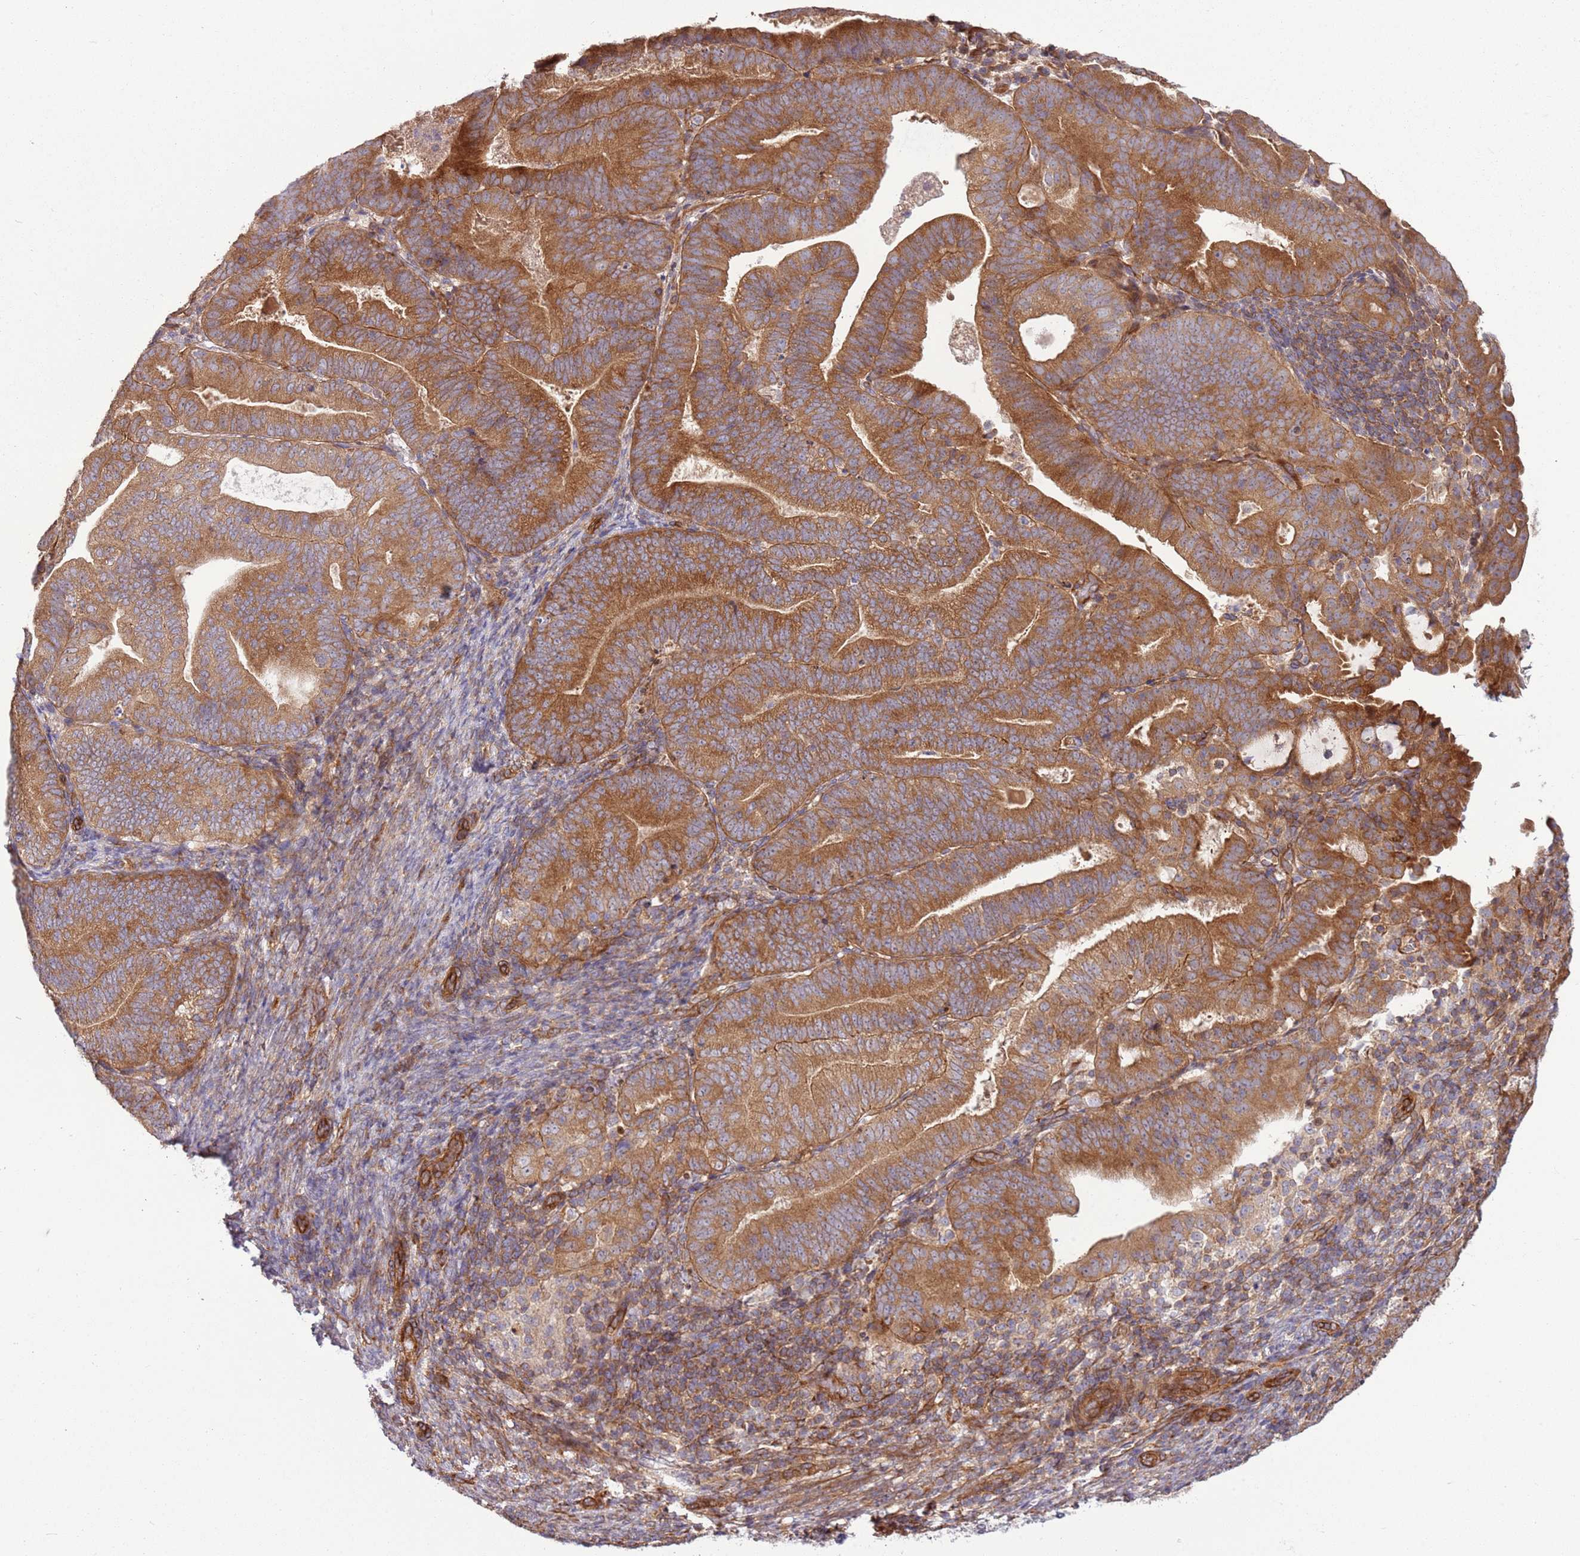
{"staining": {"intensity": "strong", "quantity": ">75%", "location": "cytoplasmic/membranous"}, "tissue": "endometrial cancer", "cell_type": "Tumor cells", "image_type": "cancer", "snomed": [{"axis": "morphology", "description": "Adenocarcinoma, NOS"}, {"axis": "topography", "description": "Endometrium"}], "caption": "Immunohistochemistry (IHC) of human endometrial cancer (adenocarcinoma) shows high levels of strong cytoplasmic/membranous positivity in approximately >75% of tumor cells.", "gene": "GNL1", "patient": {"sex": "female", "age": 70}}